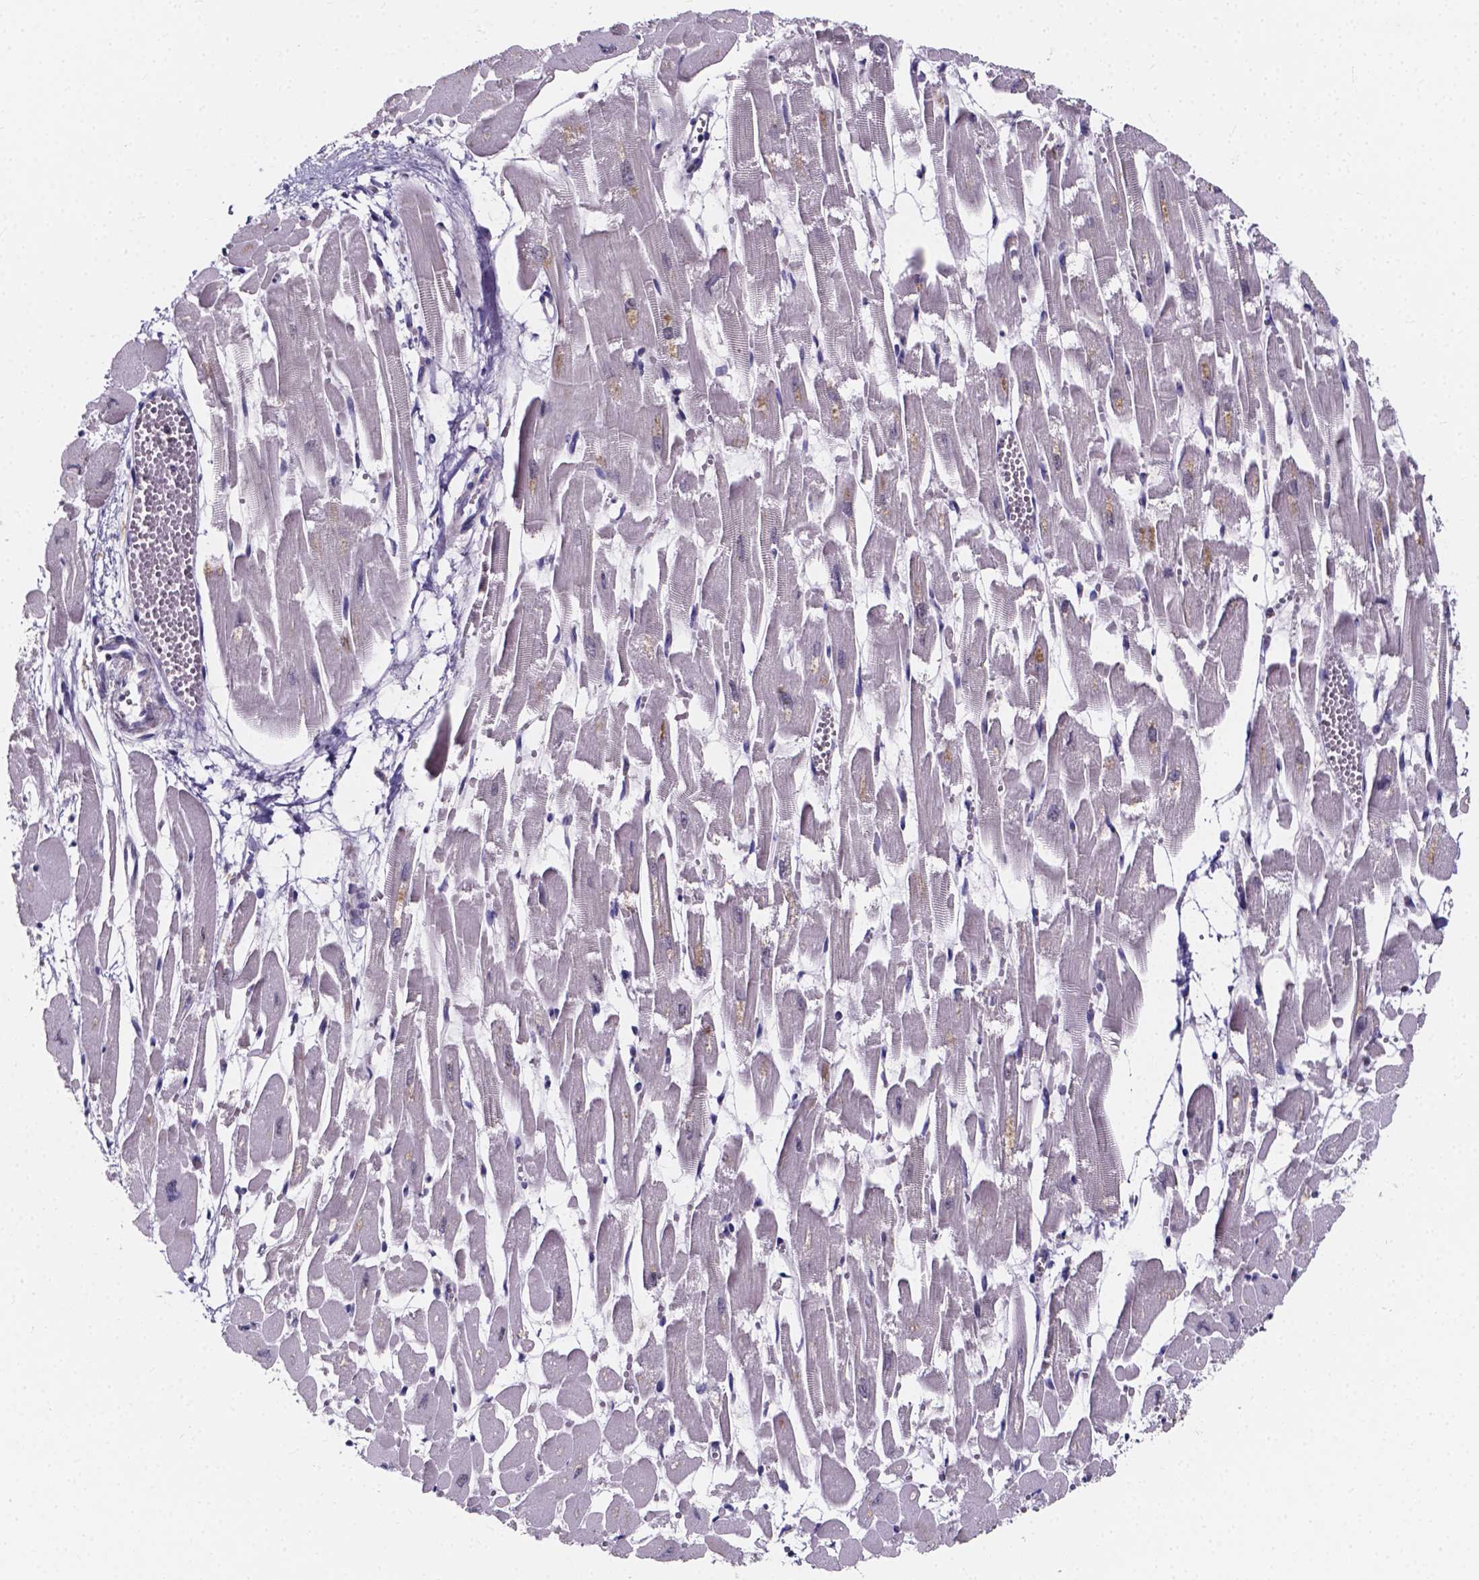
{"staining": {"intensity": "moderate", "quantity": "<25%", "location": "cytoplasmic/membranous"}, "tissue": "heart muscle", "cell_type": "Cardiomyocytes", "image_type": "normal", "snomed": [{"axis": "morphology", "description": "Normal tissue, NOS"}, {"axis": "topography", "description": "Heart"}], "caption": "Protein expression analysis of benign human heart muscle reveals moderate cytoplasmic/membranous expression in approximately <25% of cardiomyocytes.", "gene": "THEMIS", "patient": {"sex": "female", "age": 52}}